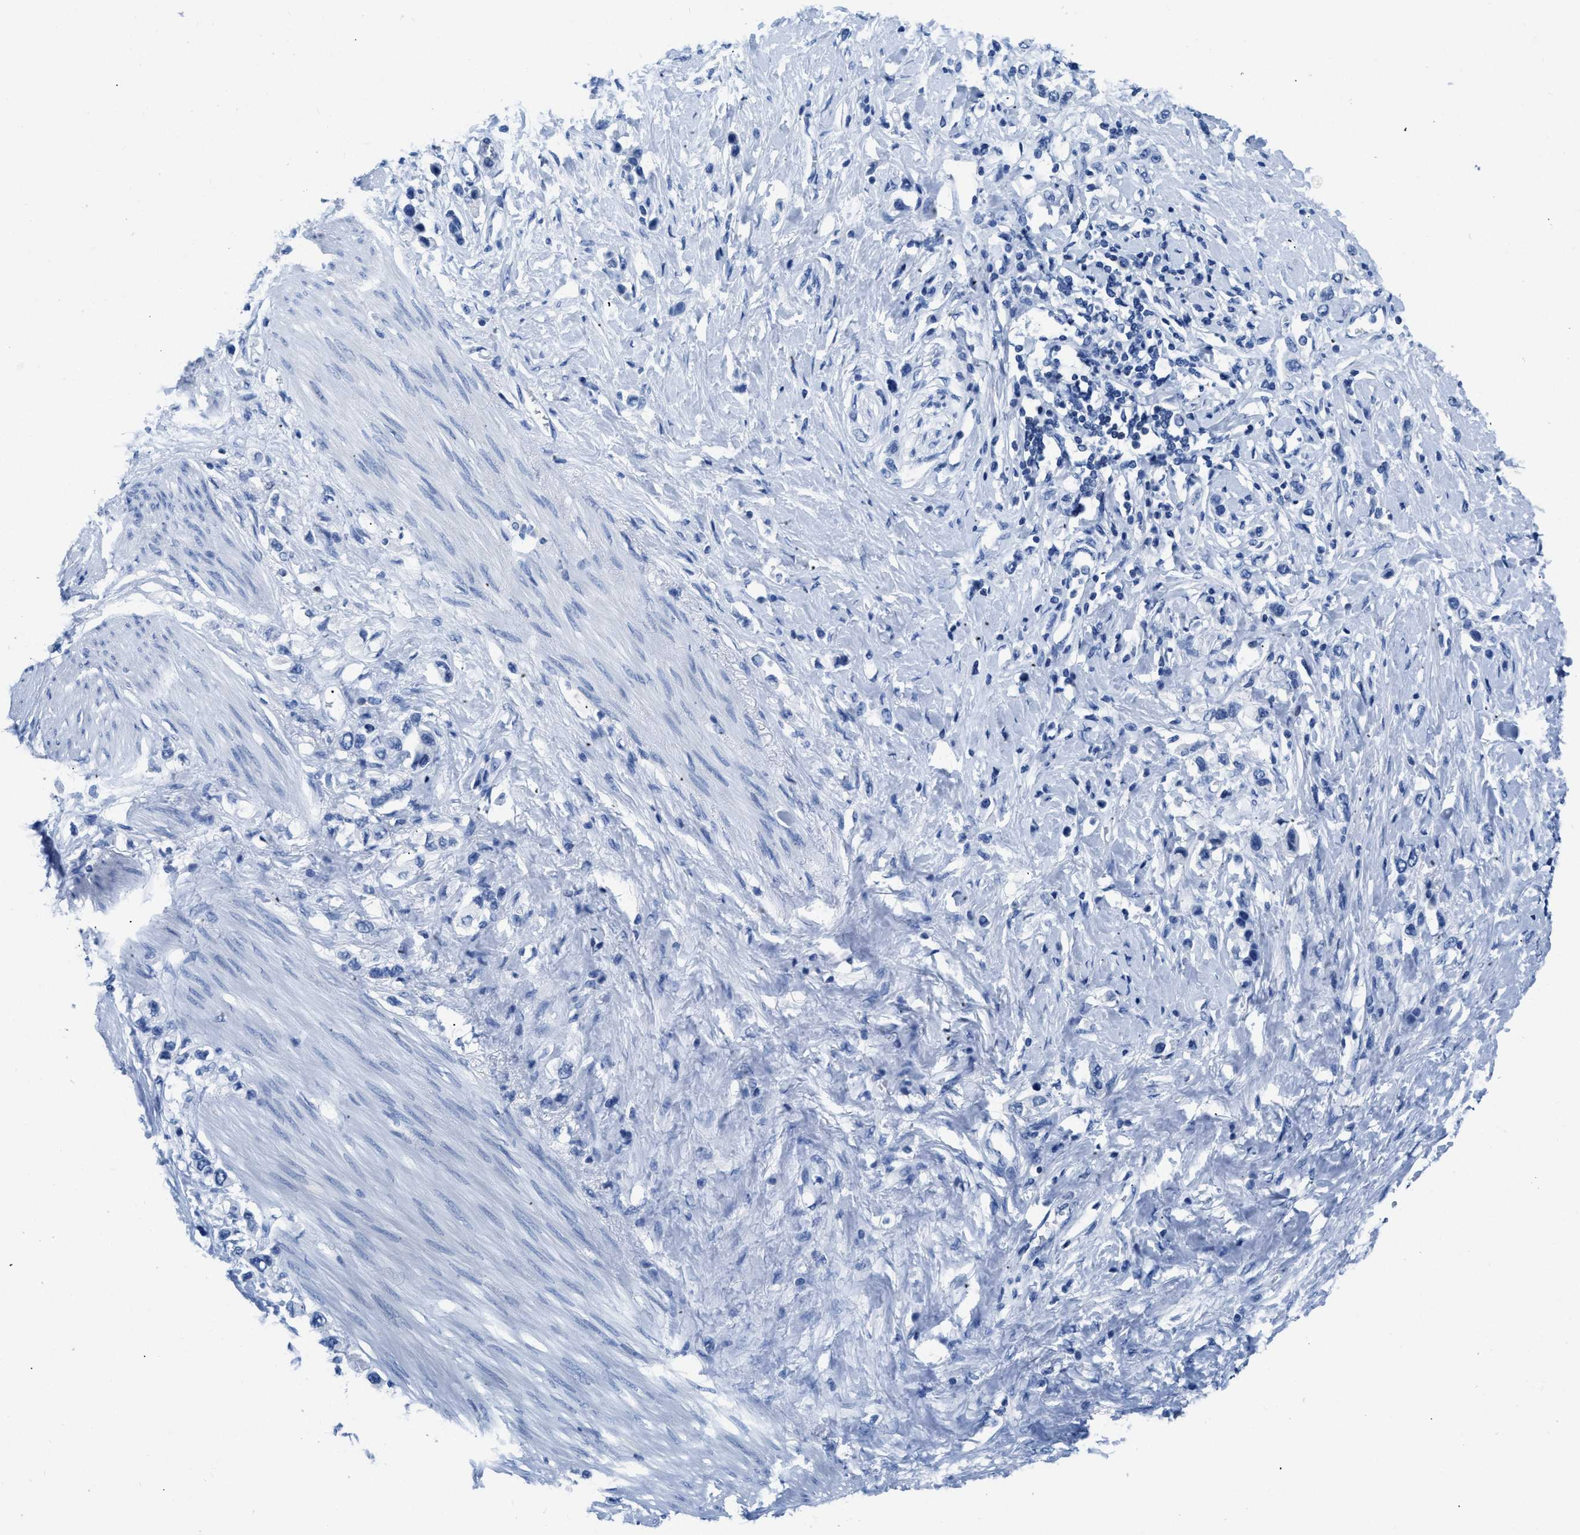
{"staining": {"intensity": "negative", "quantity": "none", "location": "none"}, "tissue": "stomach cancer", "cell_type": "Tumor cells", "image_type": "cancer", "snomed": [{"axis": "morphology", "description": "Adenocarcinoma, NOS"}, {"axis": "topography", "description": "Stomach"}], "caption": "A high-resolution histopathology image shows immunohistochemistry (IHC) staining of stomach cancer (adenocarcinoma), which reveals no significant positivity in tumor cells. (DAB immunohistochemistry with hematoxylin counter stain).", "gene": "NFATC2", "patient": {"sex": "female", "age": 65}}